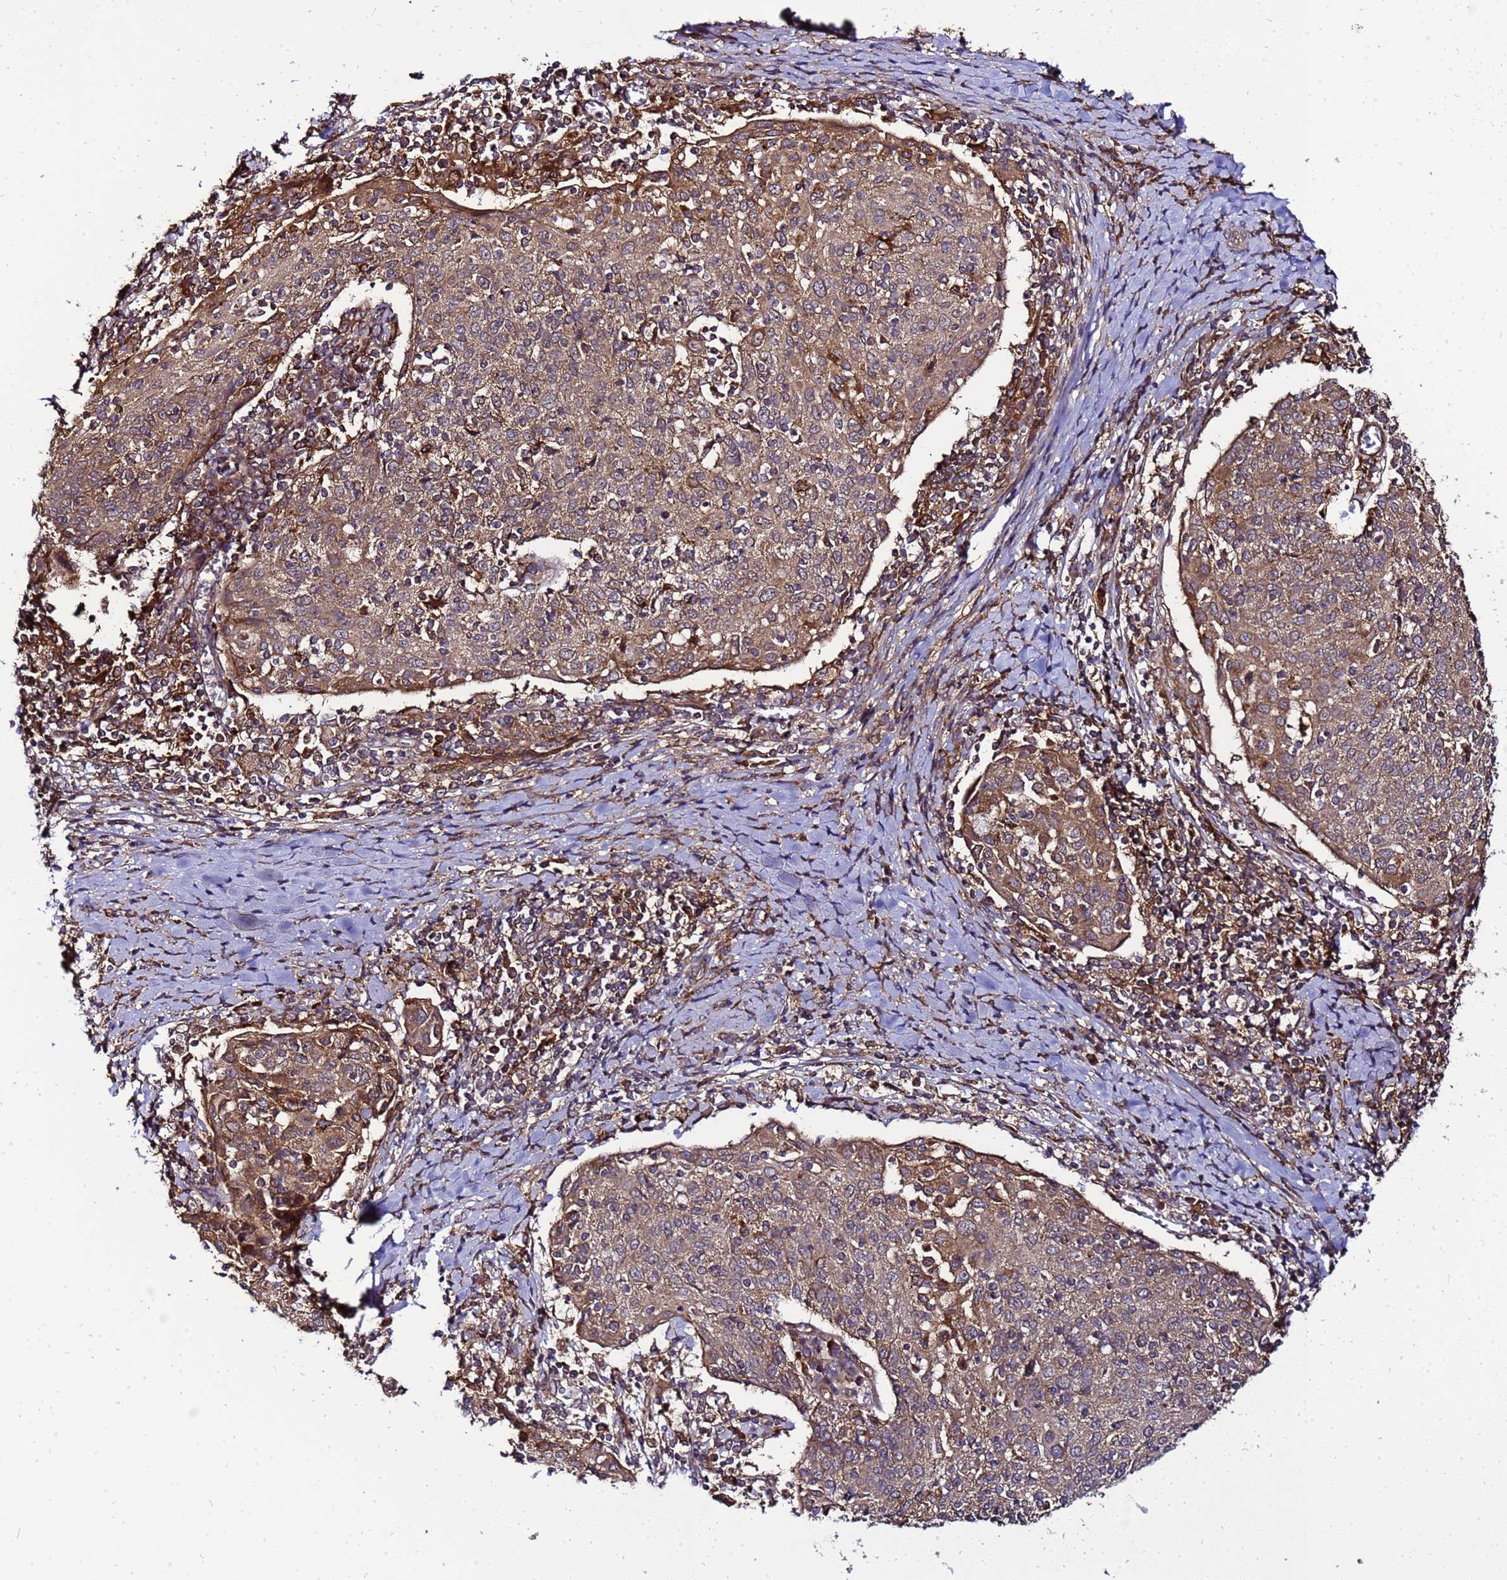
{"staining": {"intensity": "moderate", "quantity": ">75%", "location": "cytoplasmic/membranous"}, "tissue": "cervical cancer", "cell_type": "Tumor cells", "image_type": "cancer", "snomed": [{"axis": "morphology", "description": "Squamous cell carcinoma, NOS"}, {"axis": "topography", "description": "Cervix"}], "caption": "Brown immunohistochemical staining in human cervical cancer shows moderate cytoplasmic/membranous positivity in approximately >75% of tumor cells.", "gene": "TRABD", "patient": {"sex": "female", "age": 52}}